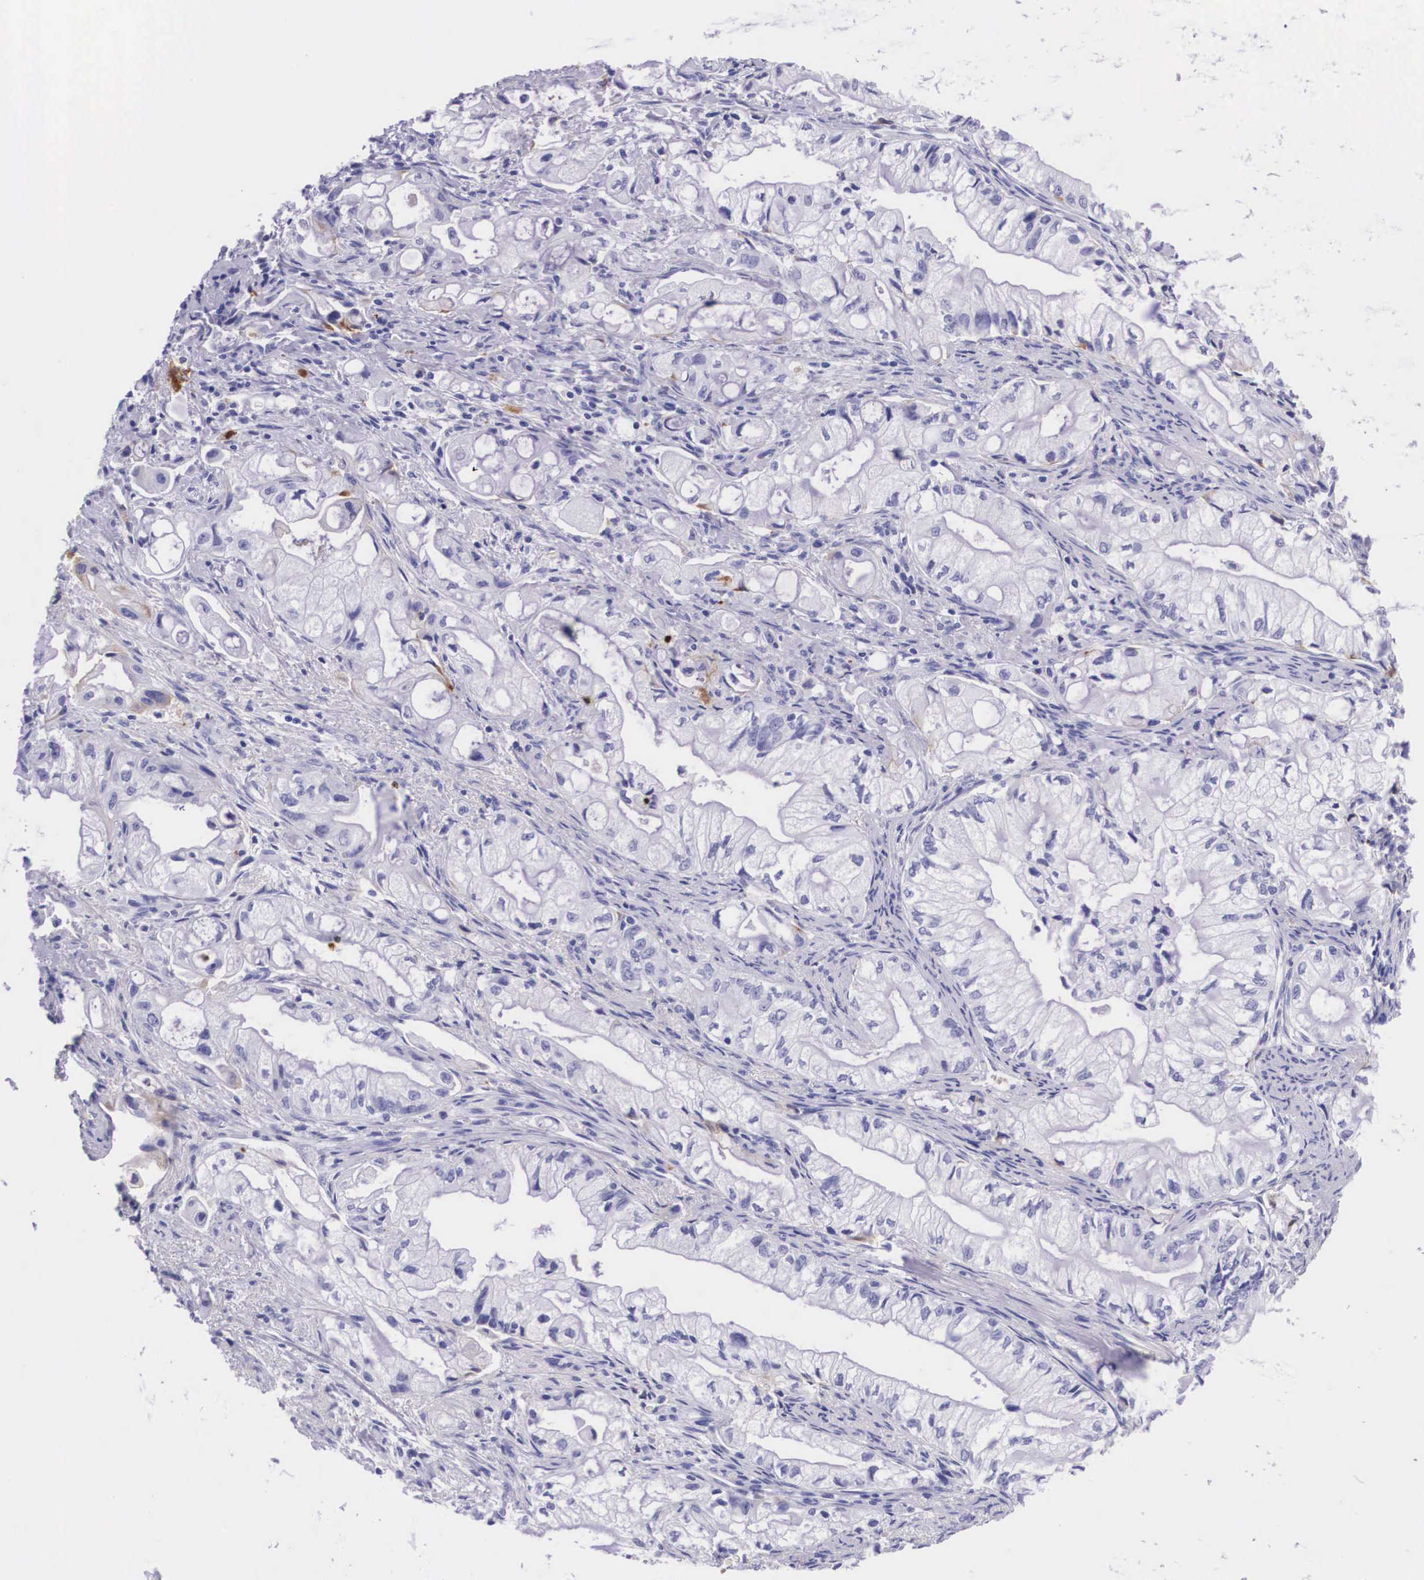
{"staining": {"intensity": "negative", "quantity": "none", "location": "none"}, "tissue": "pancreatic cancer", "cell_type": "Tumor cells", "image_type": "cancer", "snomed": [{"axis": "morphology", "description": "Adenocarcinoma, NOS"}, {"axis": "topography", "description": "Pancreas"}], "caption": "Tumor cells show no significant protein staining in pancreatic cancer (adenocarcinoma). (Stains: DAB immunohistochemistry with hematoxylin counter stain, Microscopy: brightfield microscopy at high magnification).", "gene": "PLG", "patient": {"sex": "male", "age": 79}}